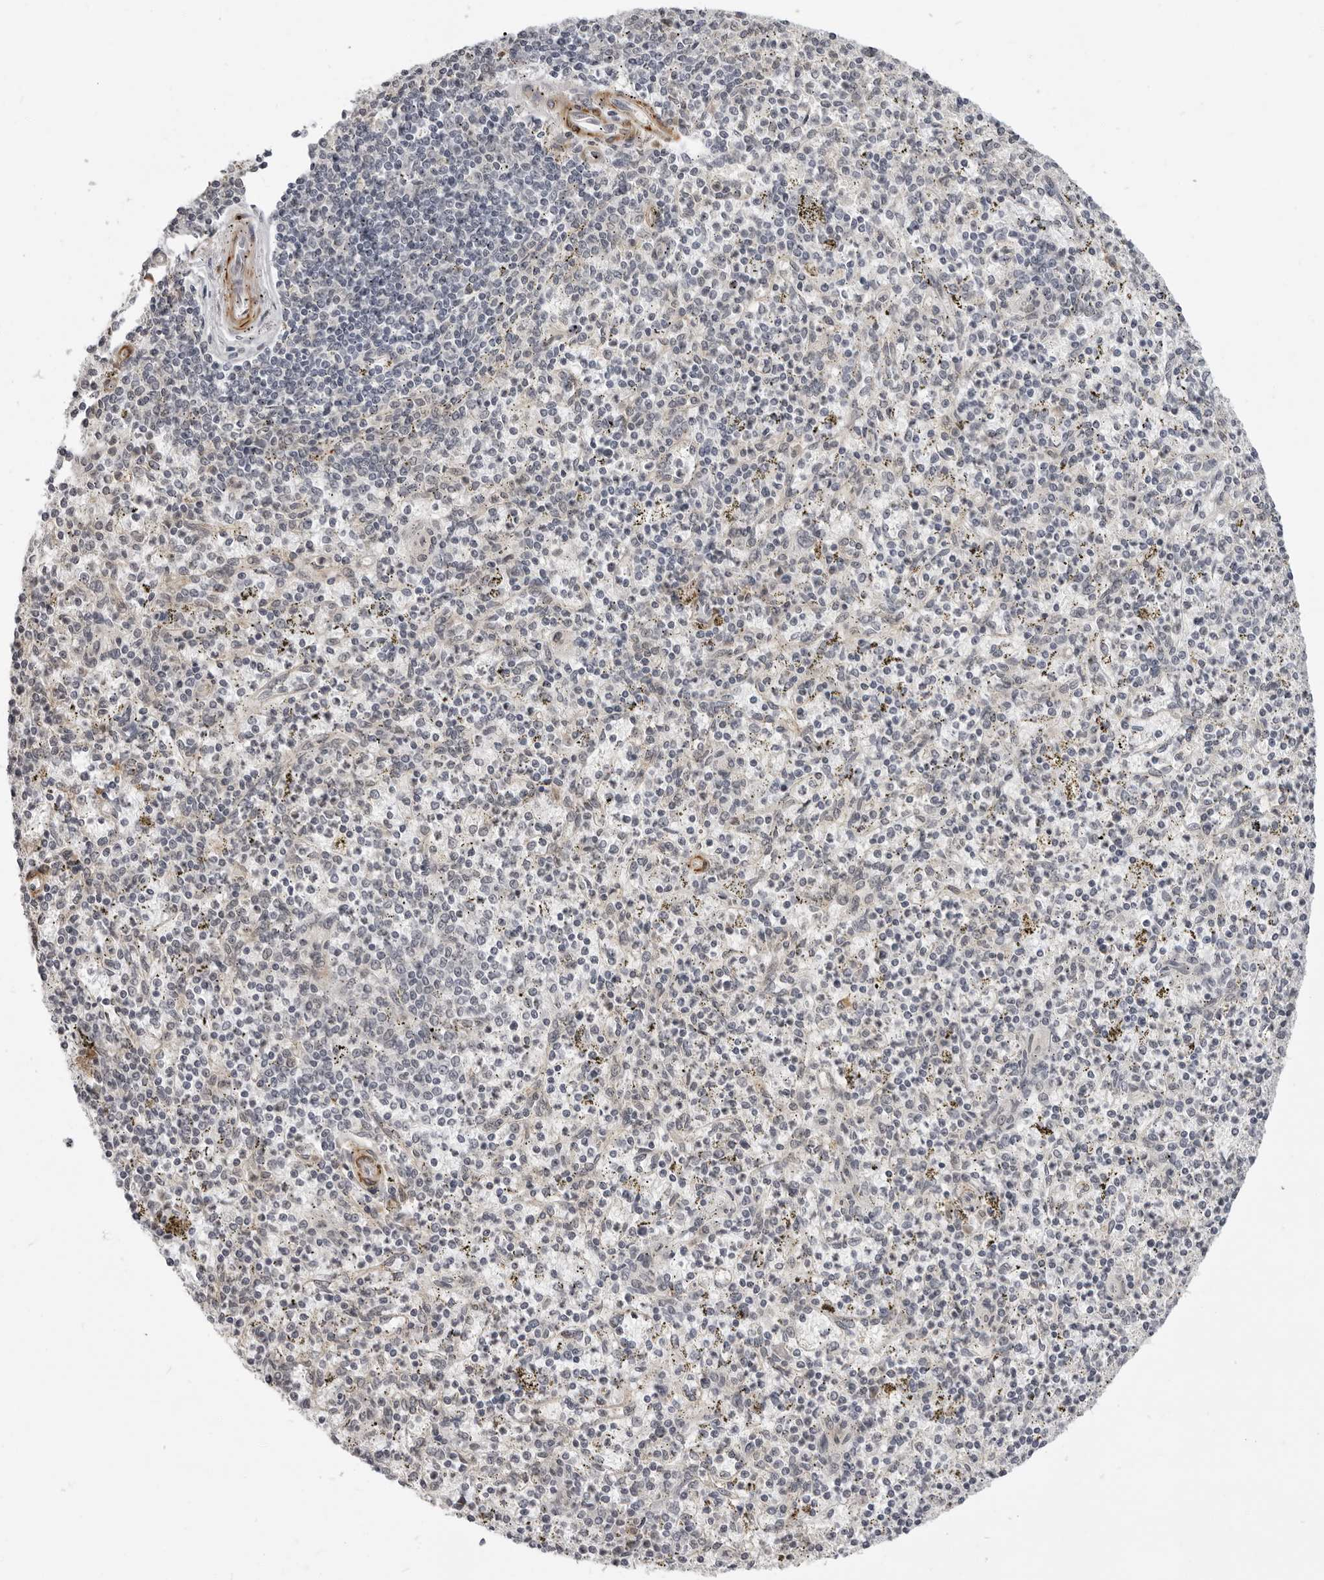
{"staining": {"intensity": "negative", "quantity": "none", "location": "none"}, "tissue": "spleen", "cell_type": "Cells in red pulp", "image_type": "normal", "snomed": [{"axis": "morphology", "description": "Normal tissue, NOS"}, {"axis": "topography", "description": "Spleen"}], "caption": "Immunohistochemistry of benign spleen exhibits no staining in cells in red pulp.", "gene": "SRGAP2", "patient": {"sex": "male", "age": 72}}